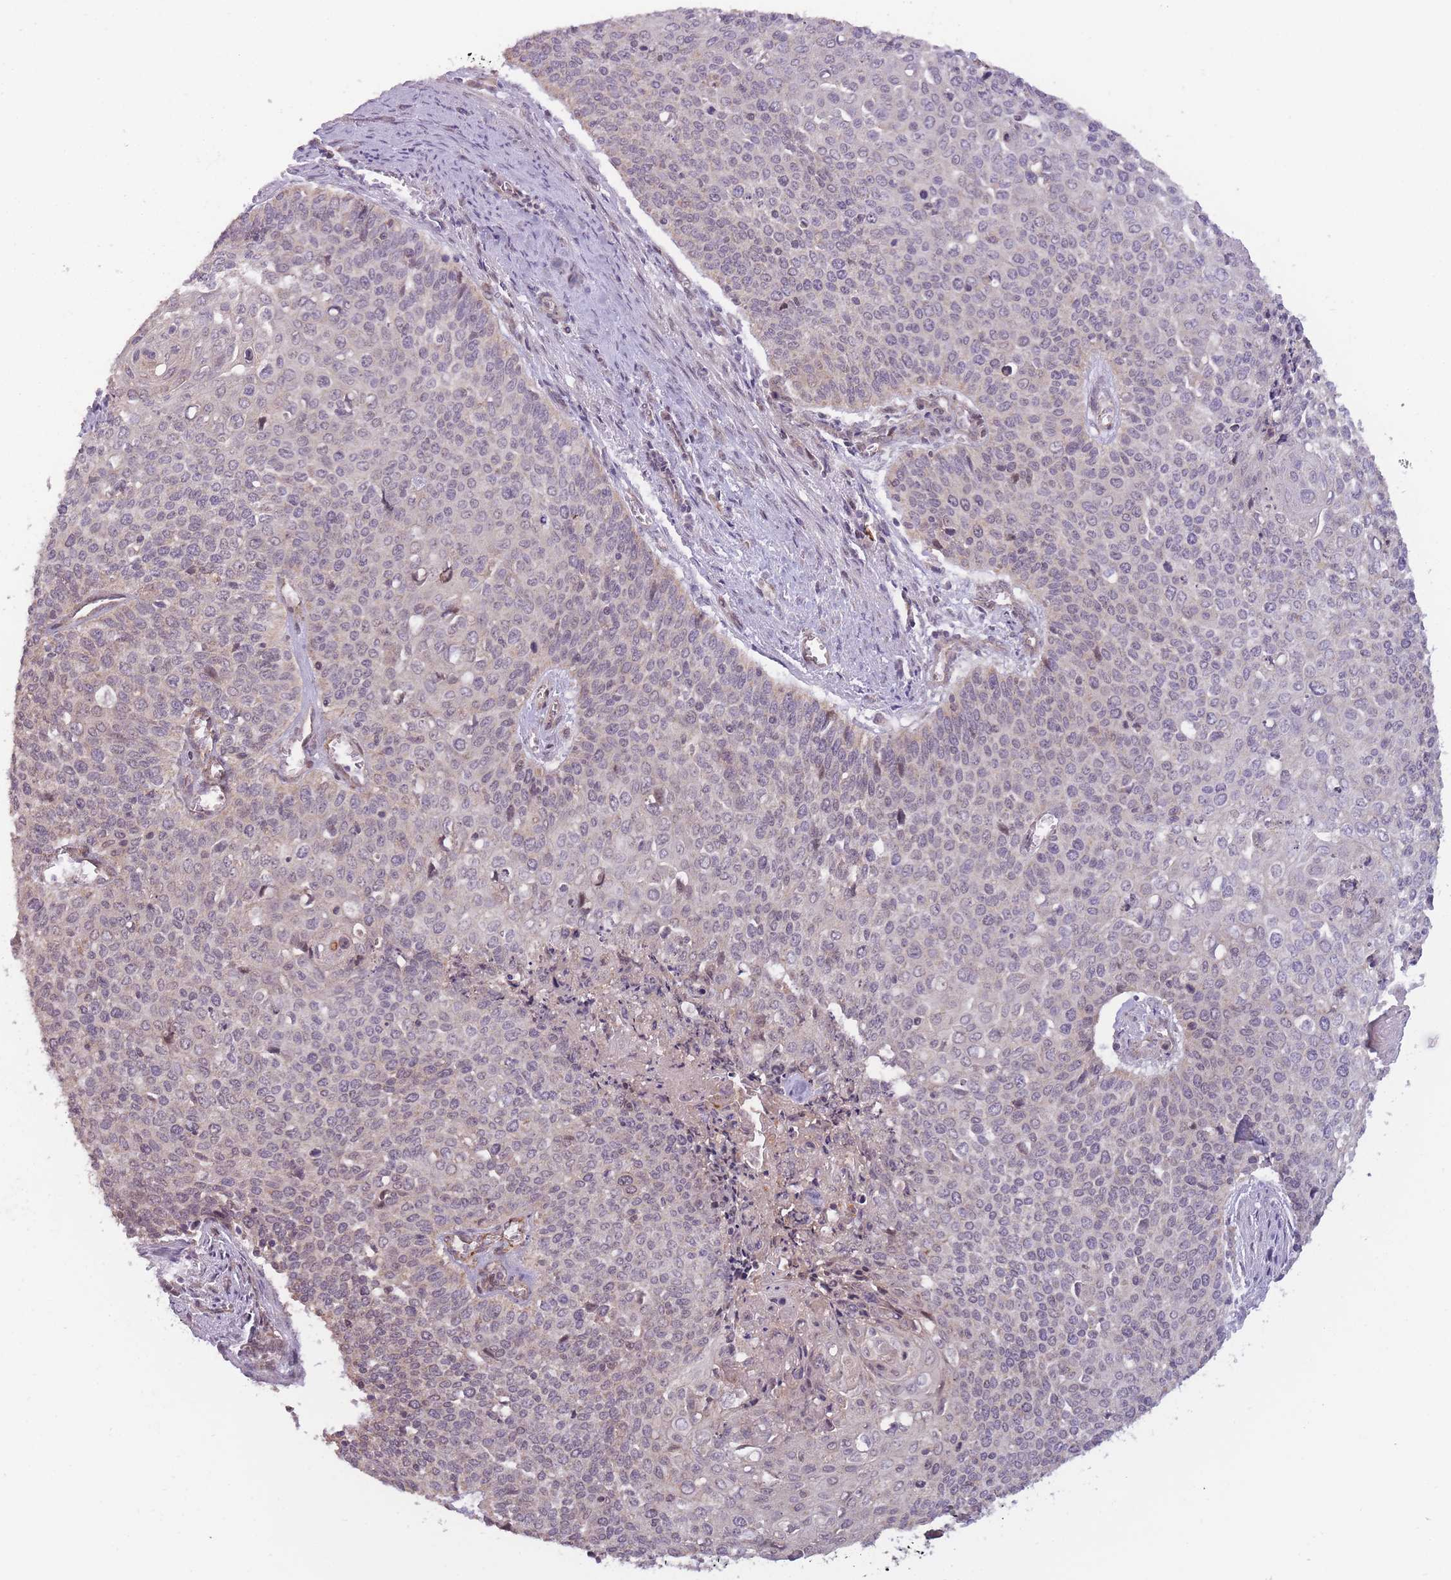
{"staining": {"intensity": "weak", "quantity": "<25%", "location": "cytoplasmic/membranous"}, "tissue": "cervical cancer", "cell_type": "Tumor cells", "image_type": "cancer", "snomed": [{"axis": "morphology", "description": "Squamous cell carcinoma, NOS"}, {"axis": "topography", "description": "Cervix"}], "caption": "This is an immunohistochemistry histopathology image of human cervical squamous cell carcinoma. There is no positivity in tumor cells.", "gene": "MRPS18C", "patient": {"sex": "female", "age": 39}}